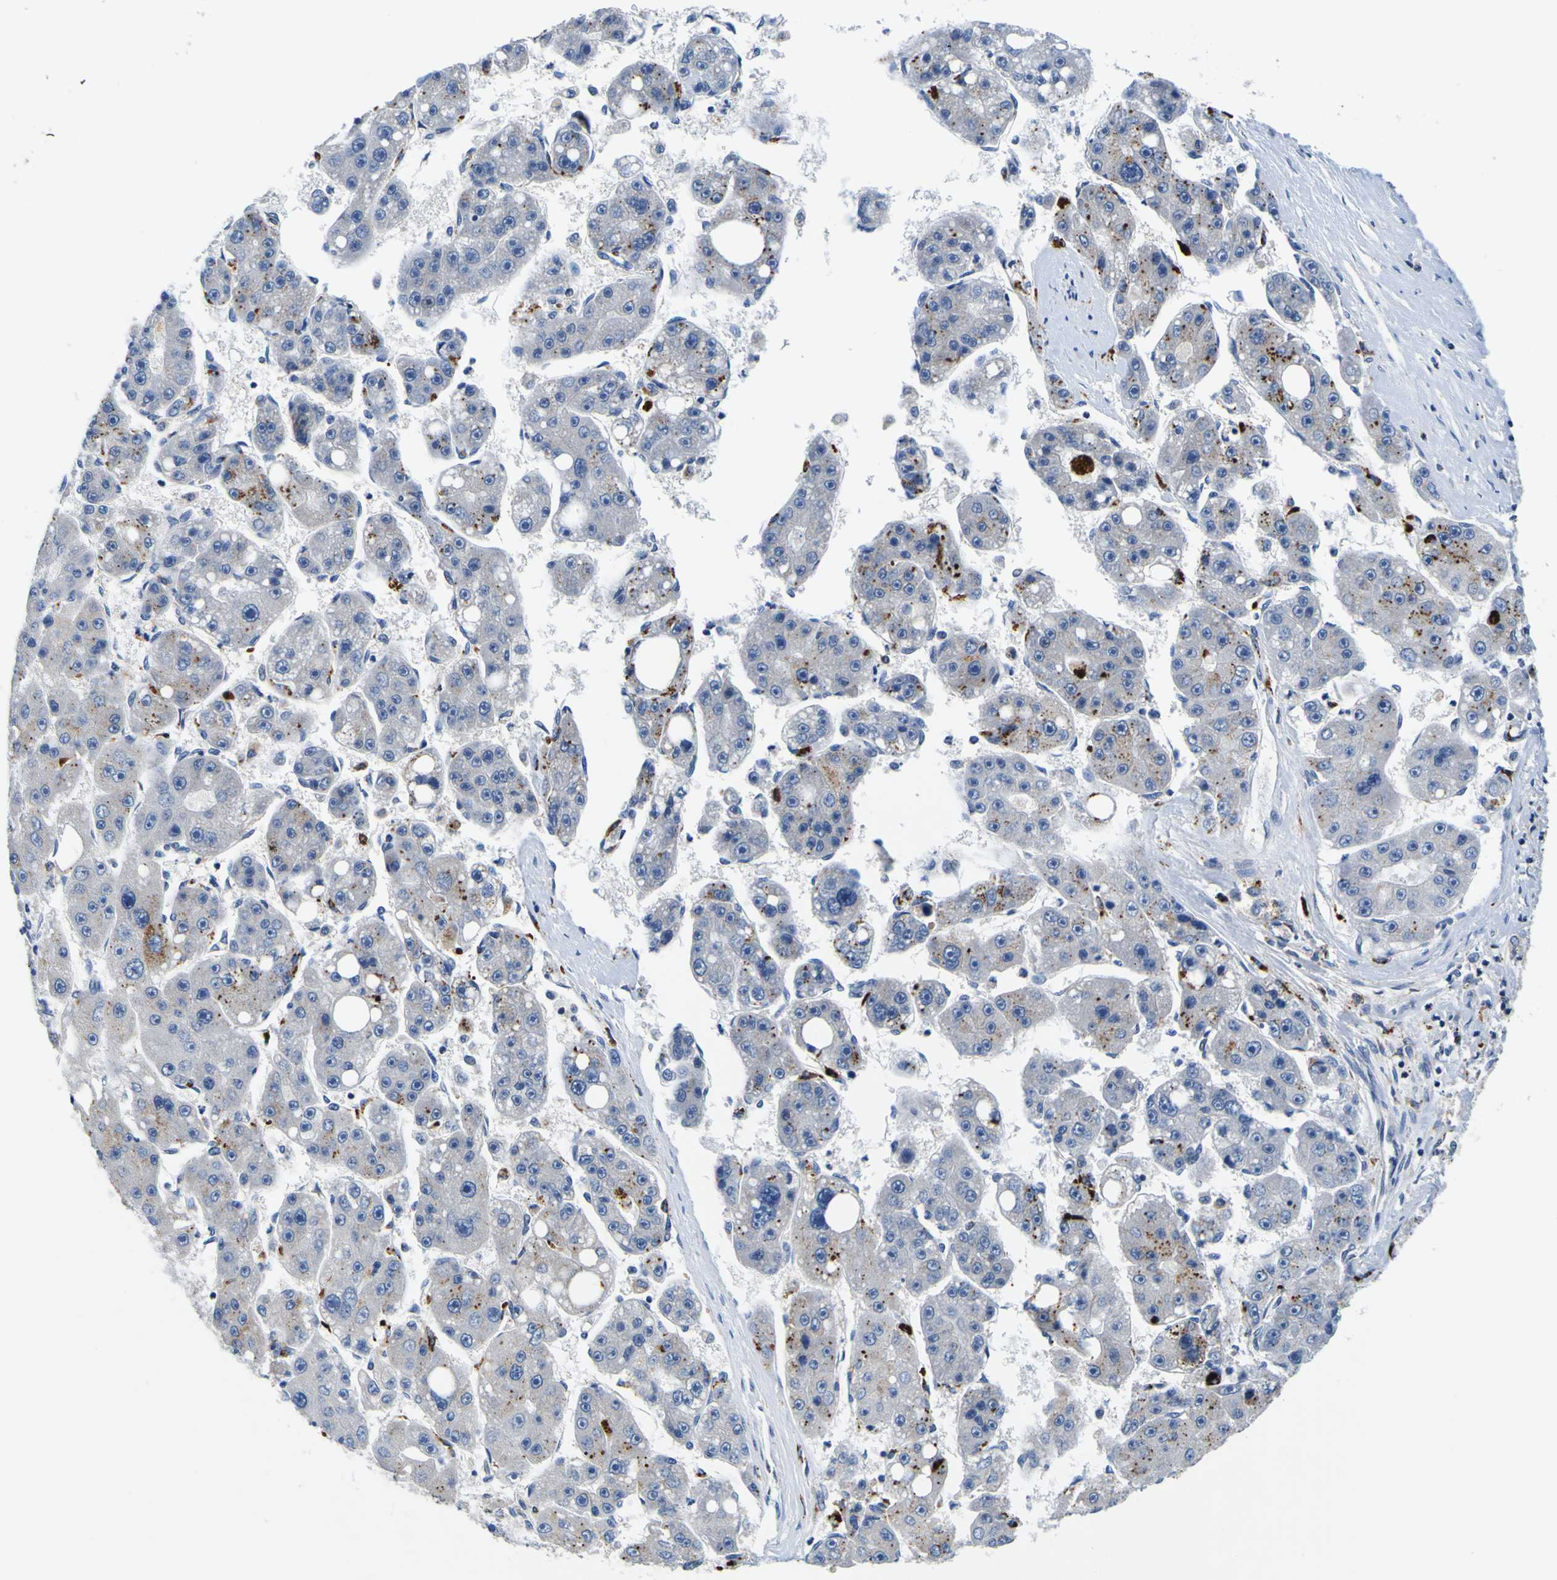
{"staining": {"intensity": "strong", "quantity": "<25%", "location": "cytoplasmic/membranous"}, "tissue": "liver cancer", "cell_type": "Tumor cells", "image_type": "cancer", "snomed": [{"axis": "morphology", "description": "Carcinoma, Hepatocellular, NOS"}, {"axis": "topography", "description": "Liver"}], "caption": "Immunohistochemistry micrograph of liver hepatocellular carcinoma stained for a protein (brown), which reveals medium levels of strong cytoplasmic/membranous staining in about <25% of tumor cells.", "gene": "TNIK", "patient": {"sex": "female", "age": 61}}